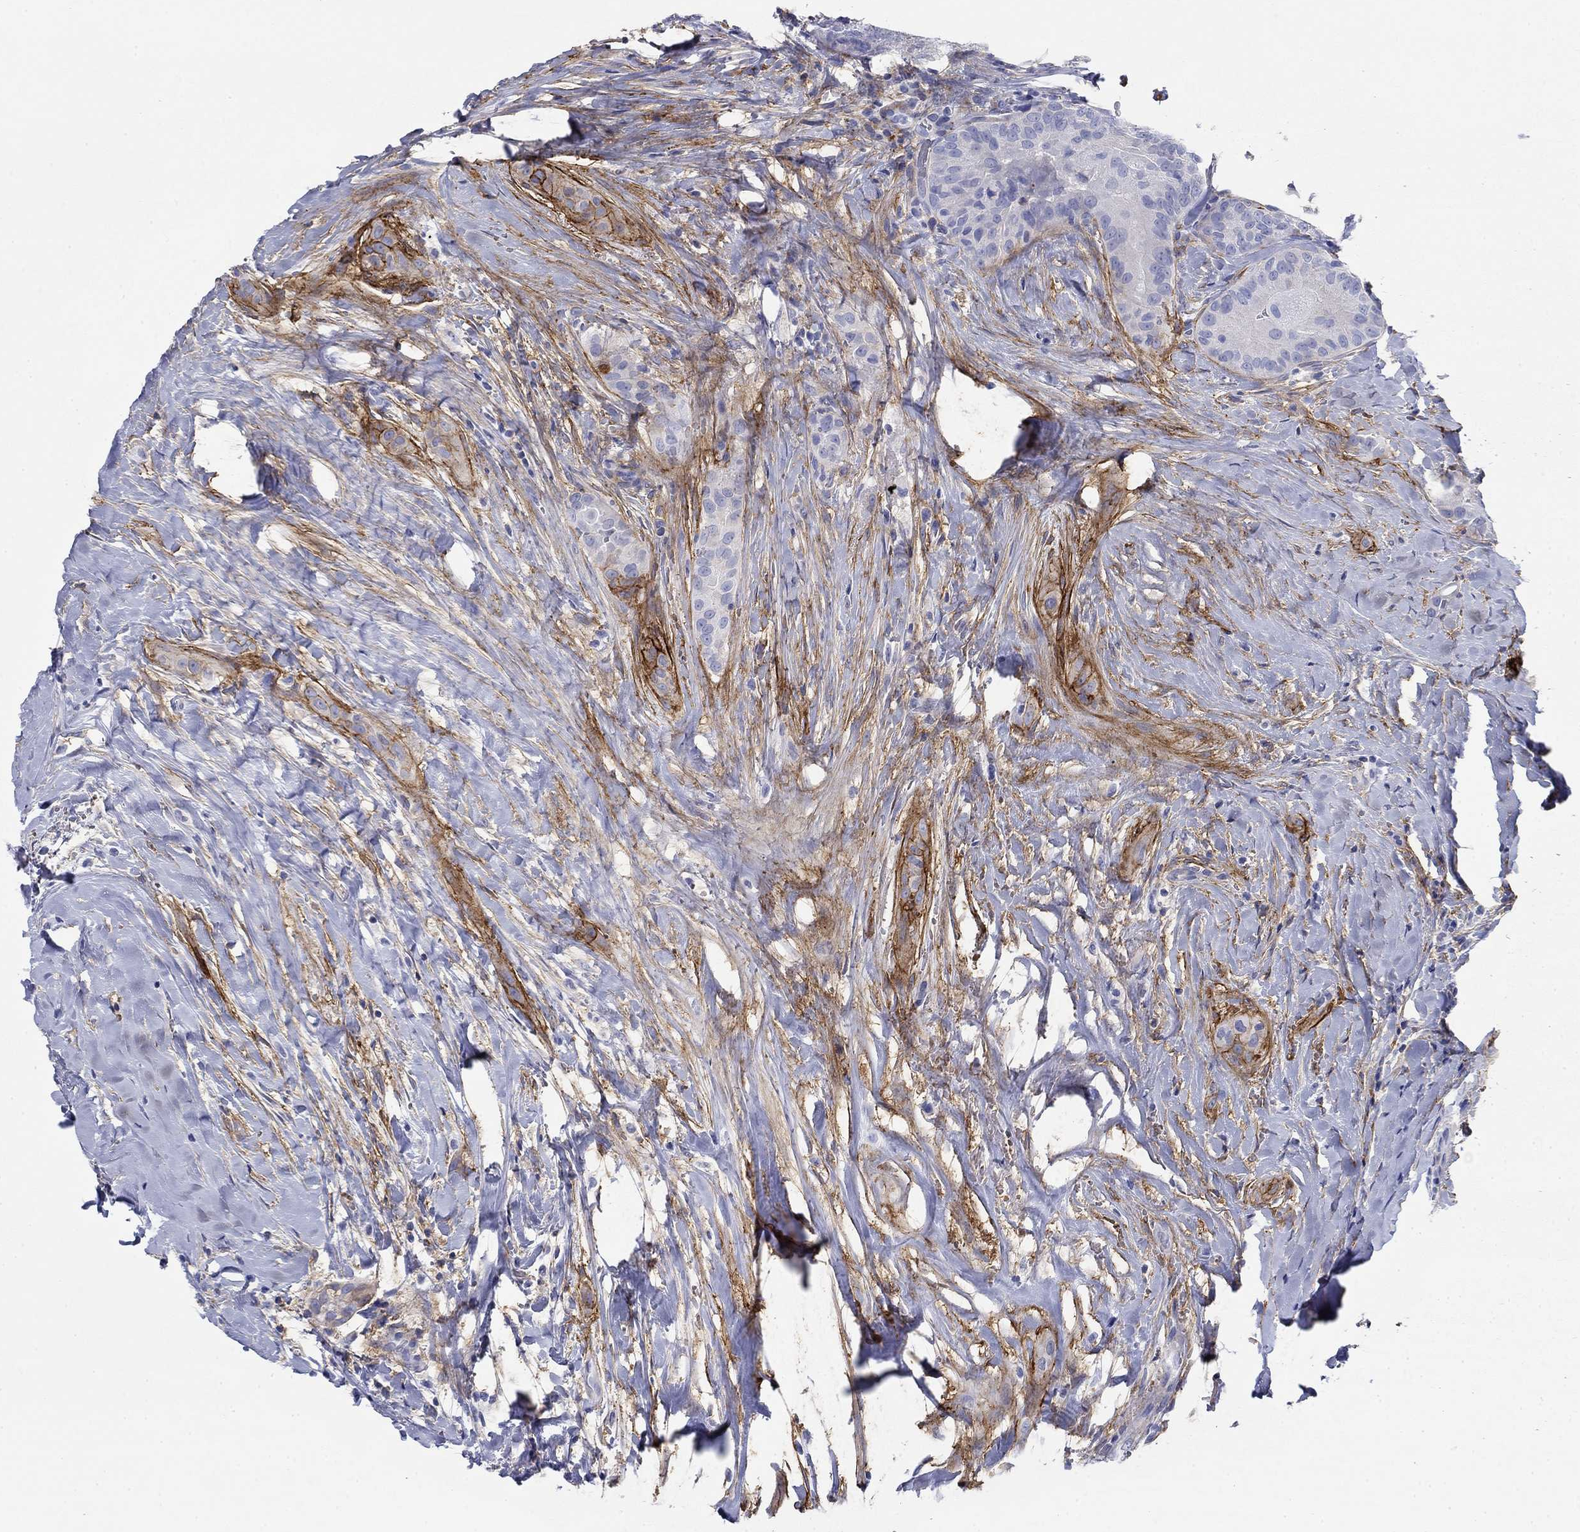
{"staining": {"intensity": "negative", "quantity": "none", "location": "none"}, "tissue": "thyroid cancer", "cell_type": "Tumor cells", "image_type": "cancer", "snomed": [{"axis": "morphology", "description": "Papillary adenocarcinoma, NOS"}, {"axis": "topography", "description": "Thyroid gland"}], "caption": "Thyroid papillary adenocarcinoma was stained to show a protein in brown. There is no significant expression in tumor cells.", "gene": "GPC1", "patient": {"sex": "male", "age": 61}}